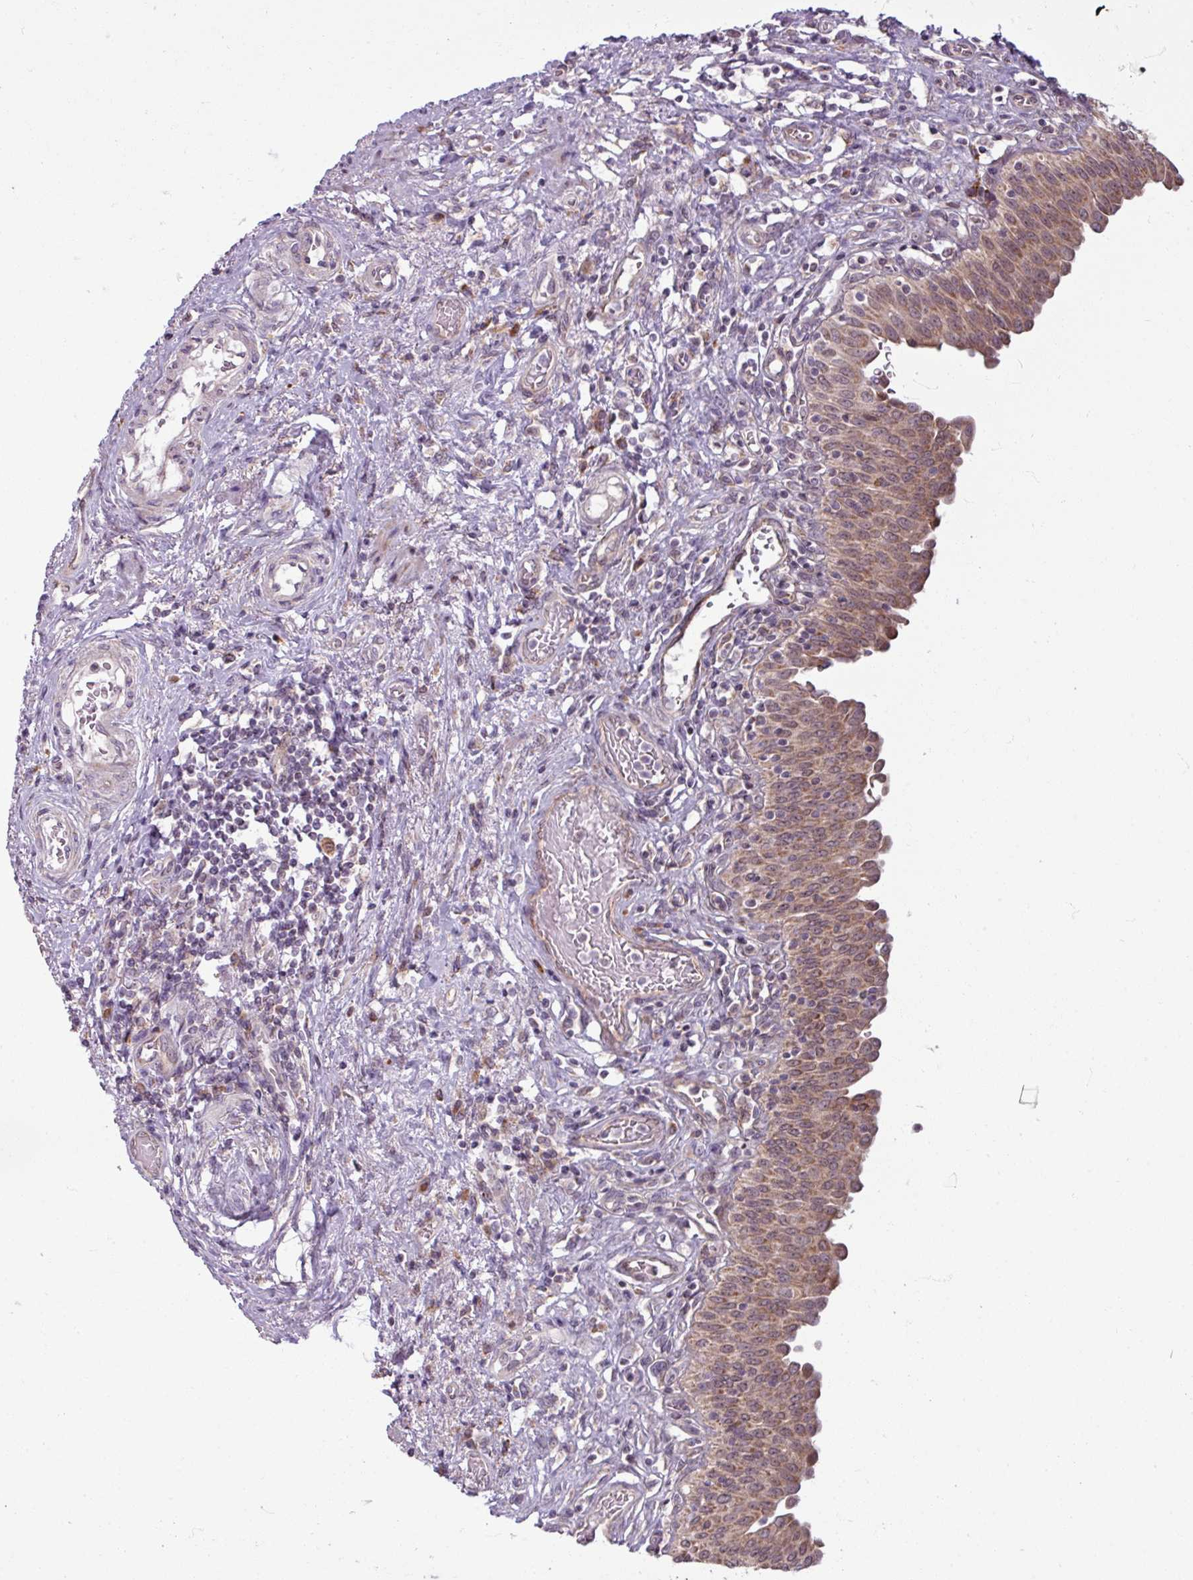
{"staining": {"intensity": "moderate", "quantity": "25%-75%", "location": "cytoplasmic/membranous,nuclear"}, "tissue": "urinary bladder", "cell_type": "Urothelial cells", "image_type": "normal", "snomed": [{"axis": "morphology", "description": "Normal tissue, NOS"}, {"axis": "topography", "description": "Urinary bladder"}], "caption": "Immunohistochemical staining of normal human urinary bladder displays moderate cytoplasmic/membranous,nuclear protein expression in approximately 25%-75% of urothelial cells. Immunohistochemistry stains the protein in brown and the nuclei are stained blue.", "gene": "MAGT1", "patient": {"sex": "male", "age": 71}}